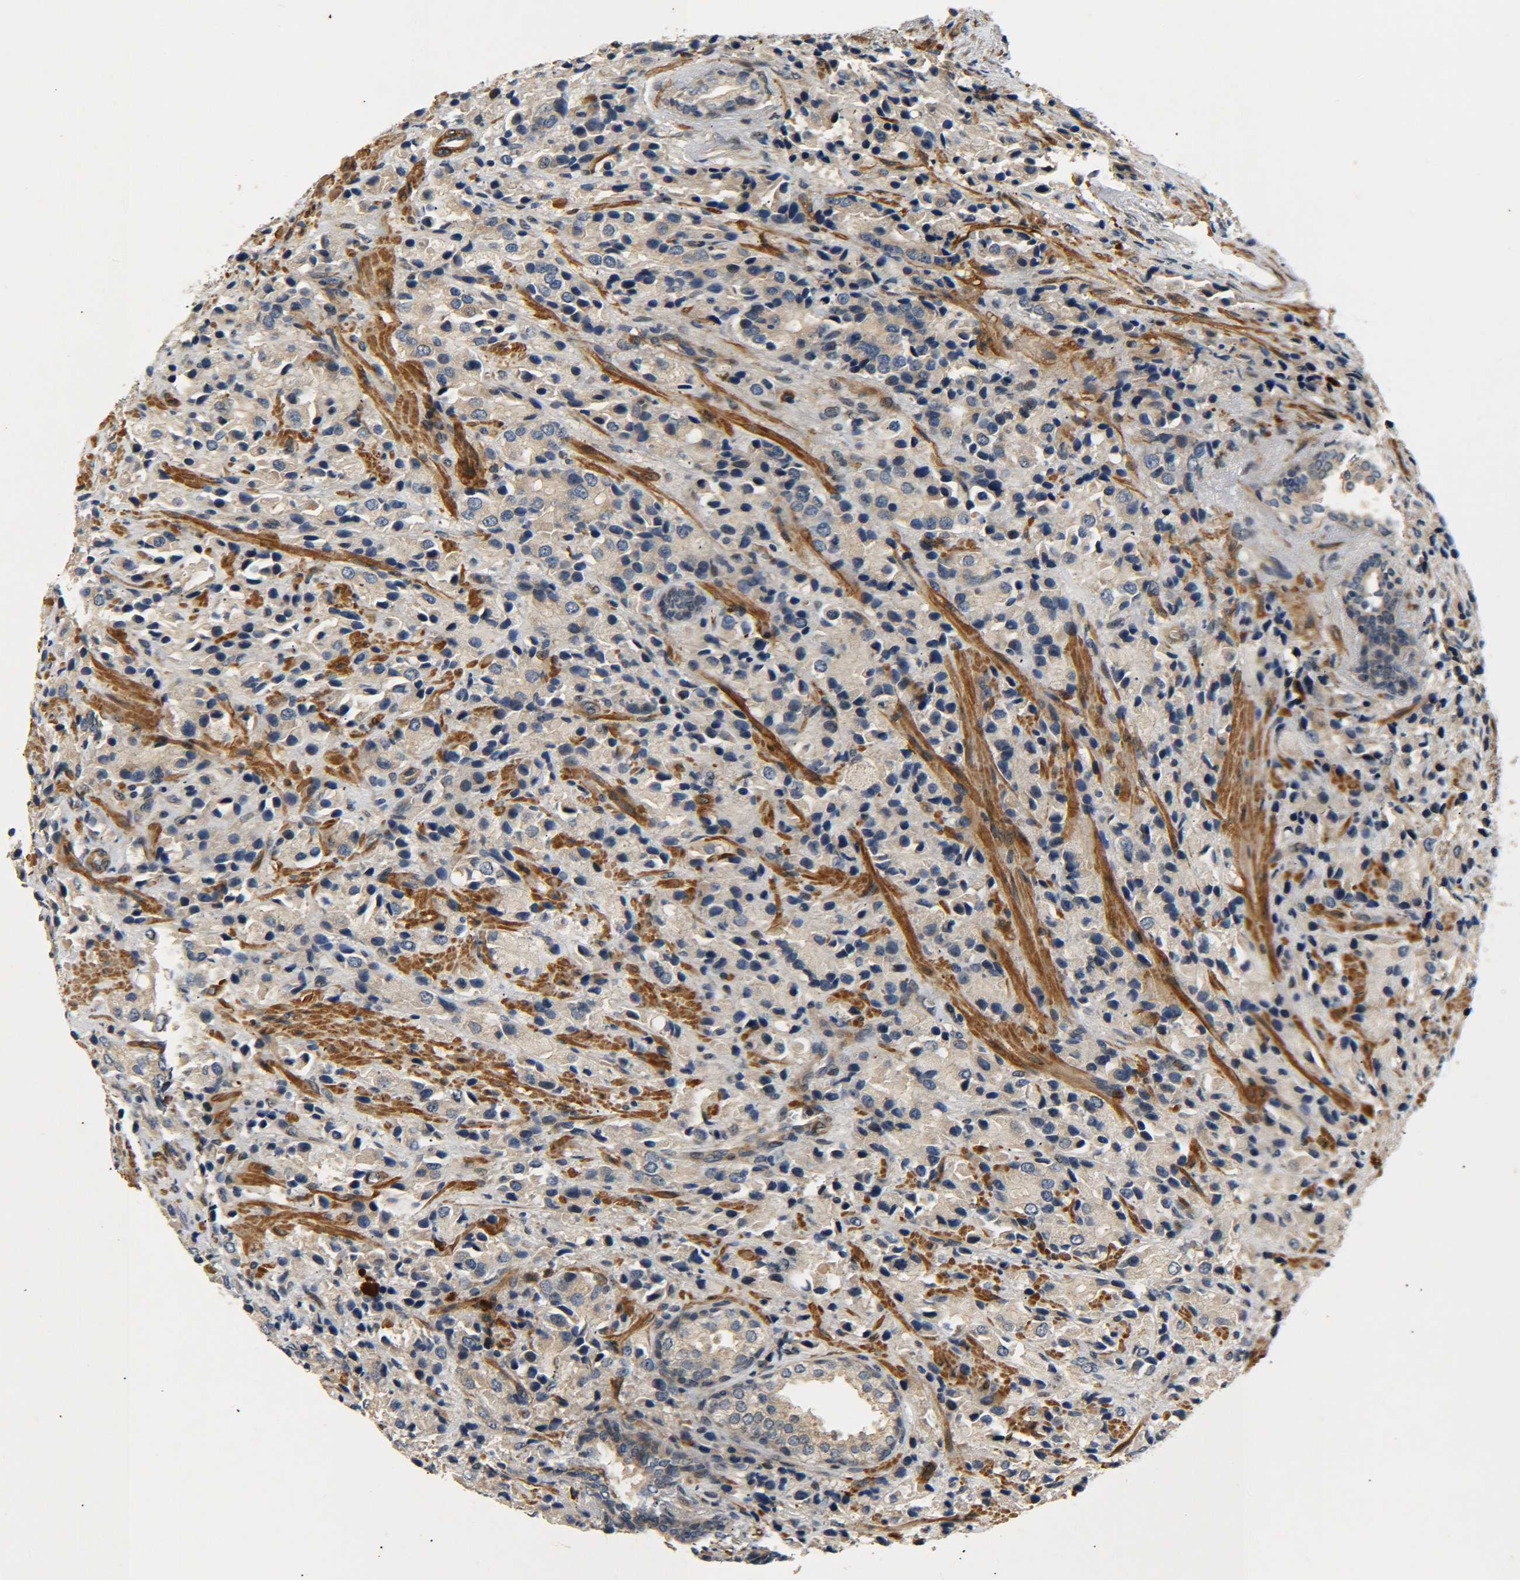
{"staining": {"intensity": "weak", "quantity": ">75%", "location": "cytoplasmic/membranous"}, "tissue": "prostate cancer", "cell_type": "Tumor cells", "image_type": "cancer", "snomed": [{"axis": "morphology", "description": "Adenocarcinoma, High grade"}, {"axis": "topography", "description": "Prostate"}], "caption": "Human prostate cancer (adenocarcinoma (high-grade)) stained with a brown dye displays weak cytoplasmic/membranous positive staining in about >75% of tumor cells.", "gene": "MEIS1", "patient": {"sex": "male", "age": 70}}